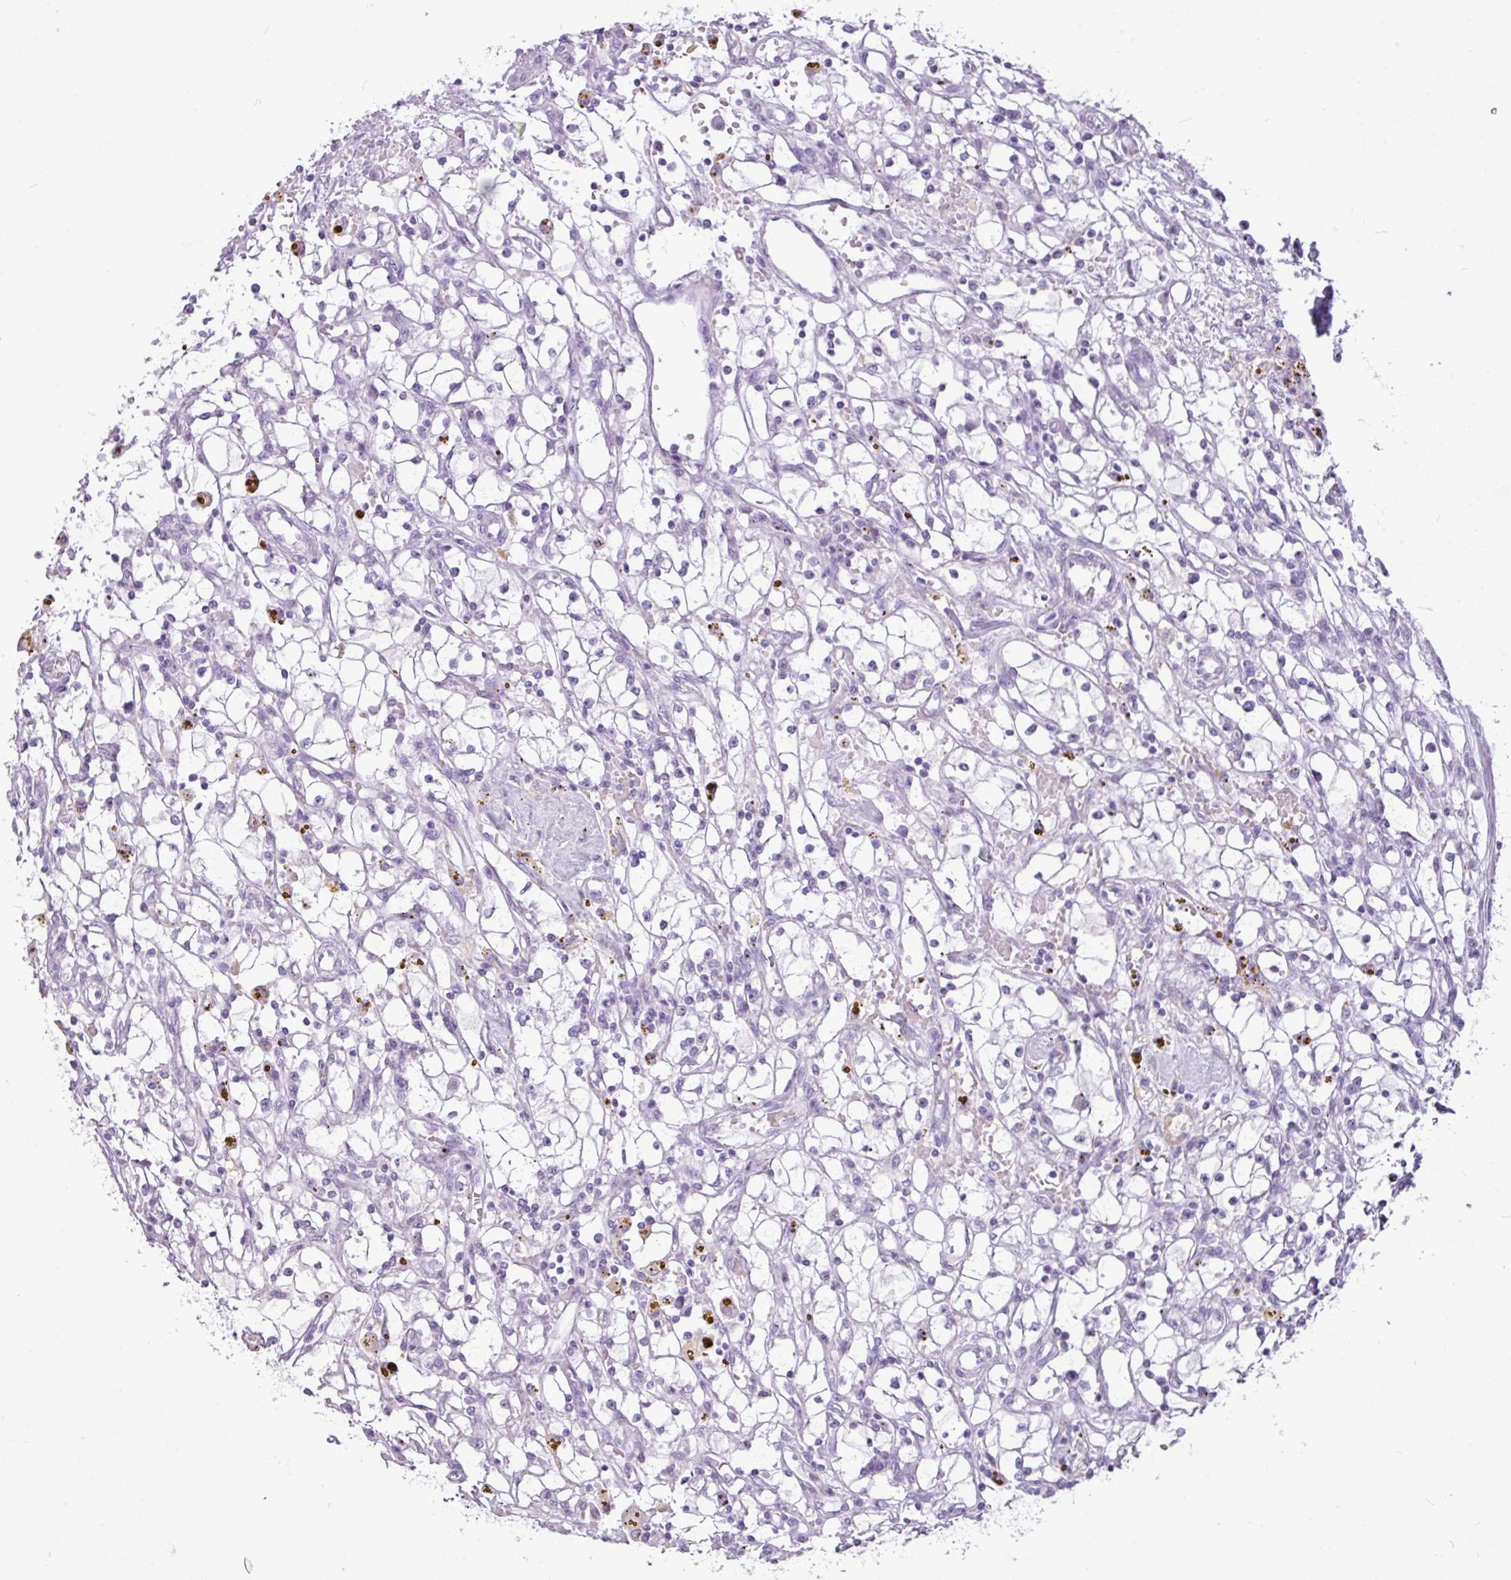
{"staining": {"intensity": "negative", "quantity": "none", "location": "none"}, "tissue": "renal cancer", "cell_type": "Tumor cells", "image_type": "cancer", "snomed": [{"axis": "morphology", "description": "Adenocarcinoma, NOS"}, {"axis": "topography", "description": "Kidney"}], "caption": "Immunohistochemical staining of human renal adenocarcinoma demonstrates no significant staining in tumor cells. (Brightfield microscopy of DAB (3,3'-diaminobenzidine) immunohistochemistry at high magnification).", "gene": "AMY1B", "patient": {"sex": "male", "age": 56}}